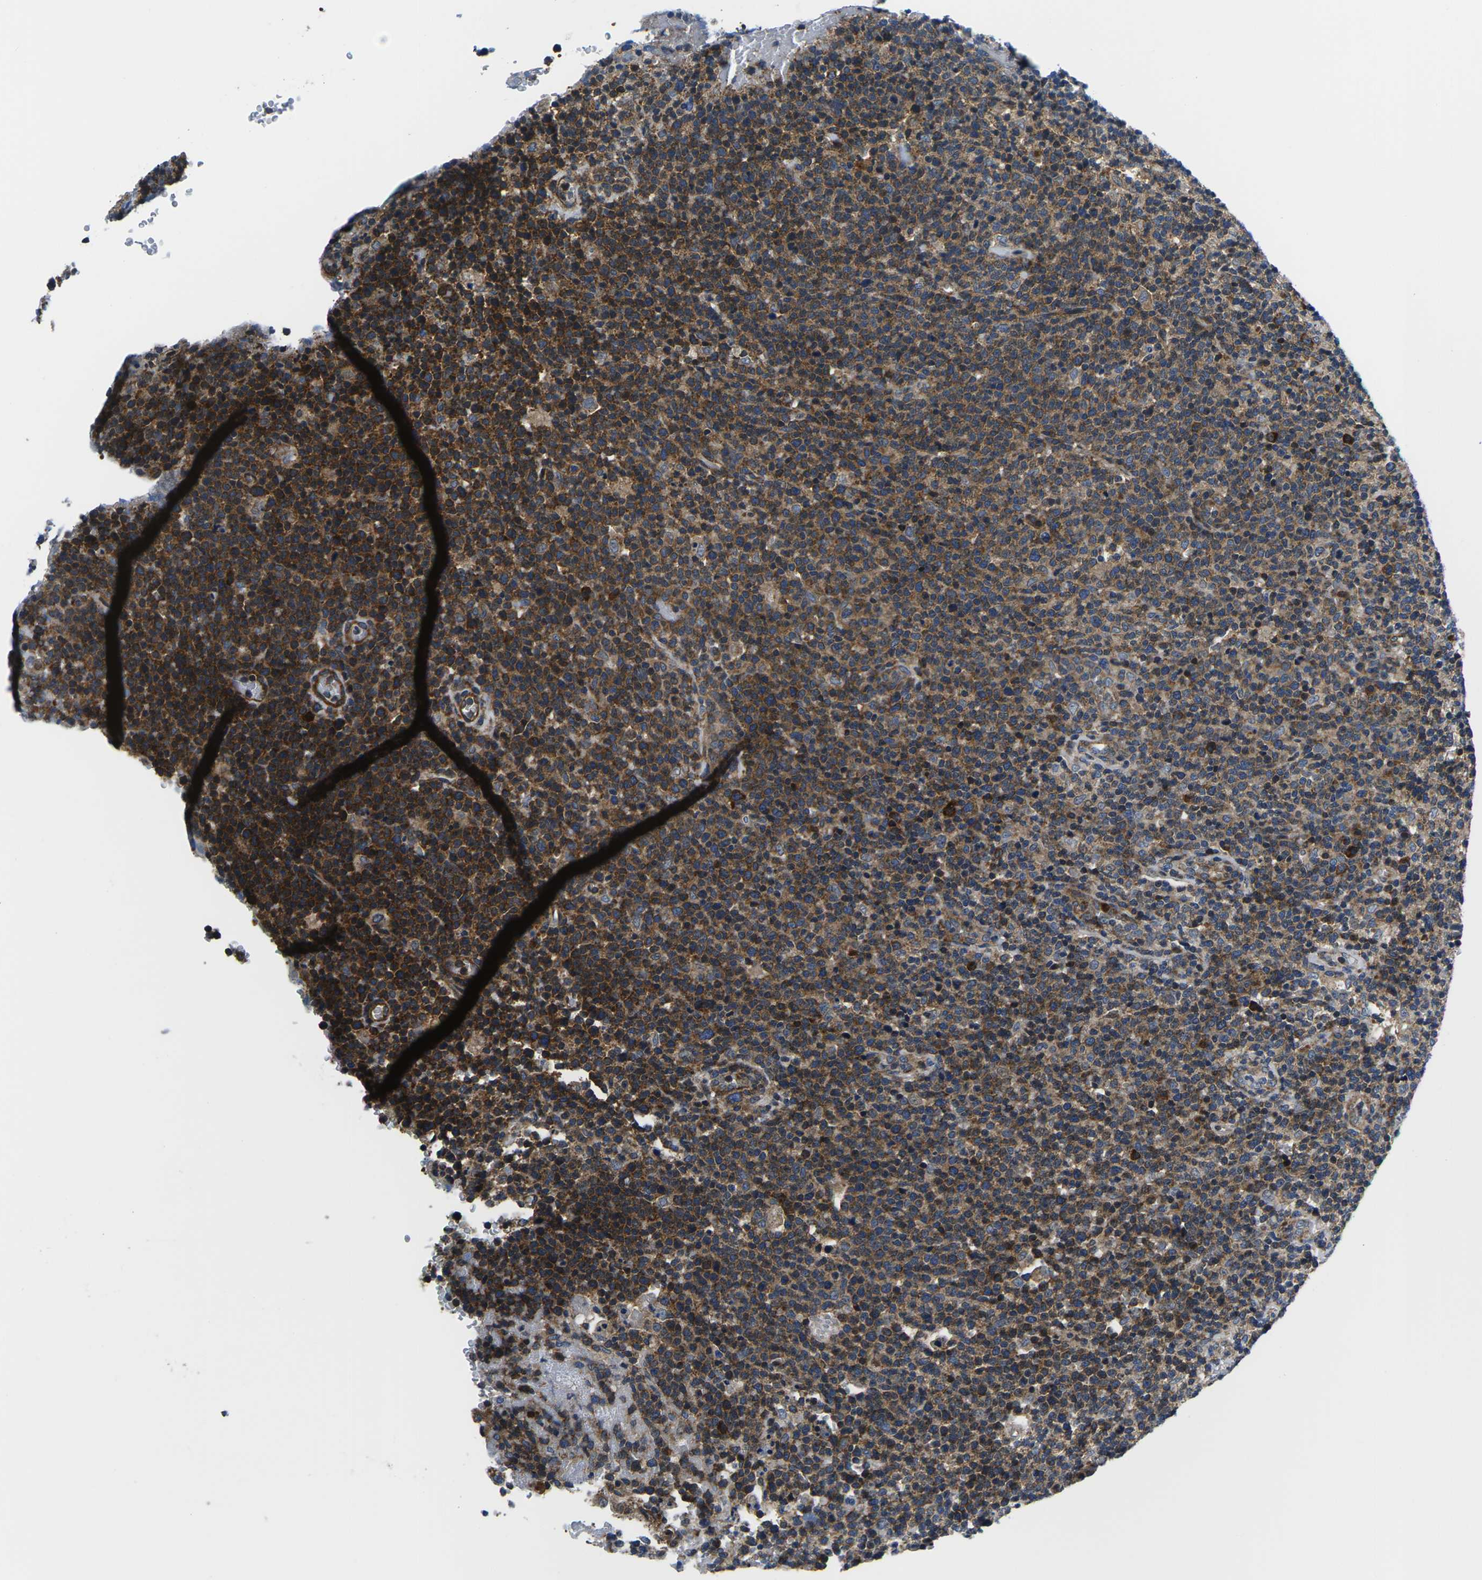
{"staining": {"intensity": "strong", "quantity": "25%-75%", "location": "cytoplasmic/membranous"}, "tissue": "lymphoma", "cell_type": "Tumor cells", "image_type": "cancer", "snomed": [{"axis": "morphology", "description": "Malignant lymphoma, non-Hodgkin's type, High grade"}, {"axis": "topography", "description": "Lymph node"}], "caption": "Protein analysis of lymphoma tissue displays strong cytoplasmic/membranous staining in about 25%-75% of tumor cells.", "gene": "EIF4E", "patient": {"sex": "male", "age": 61}}